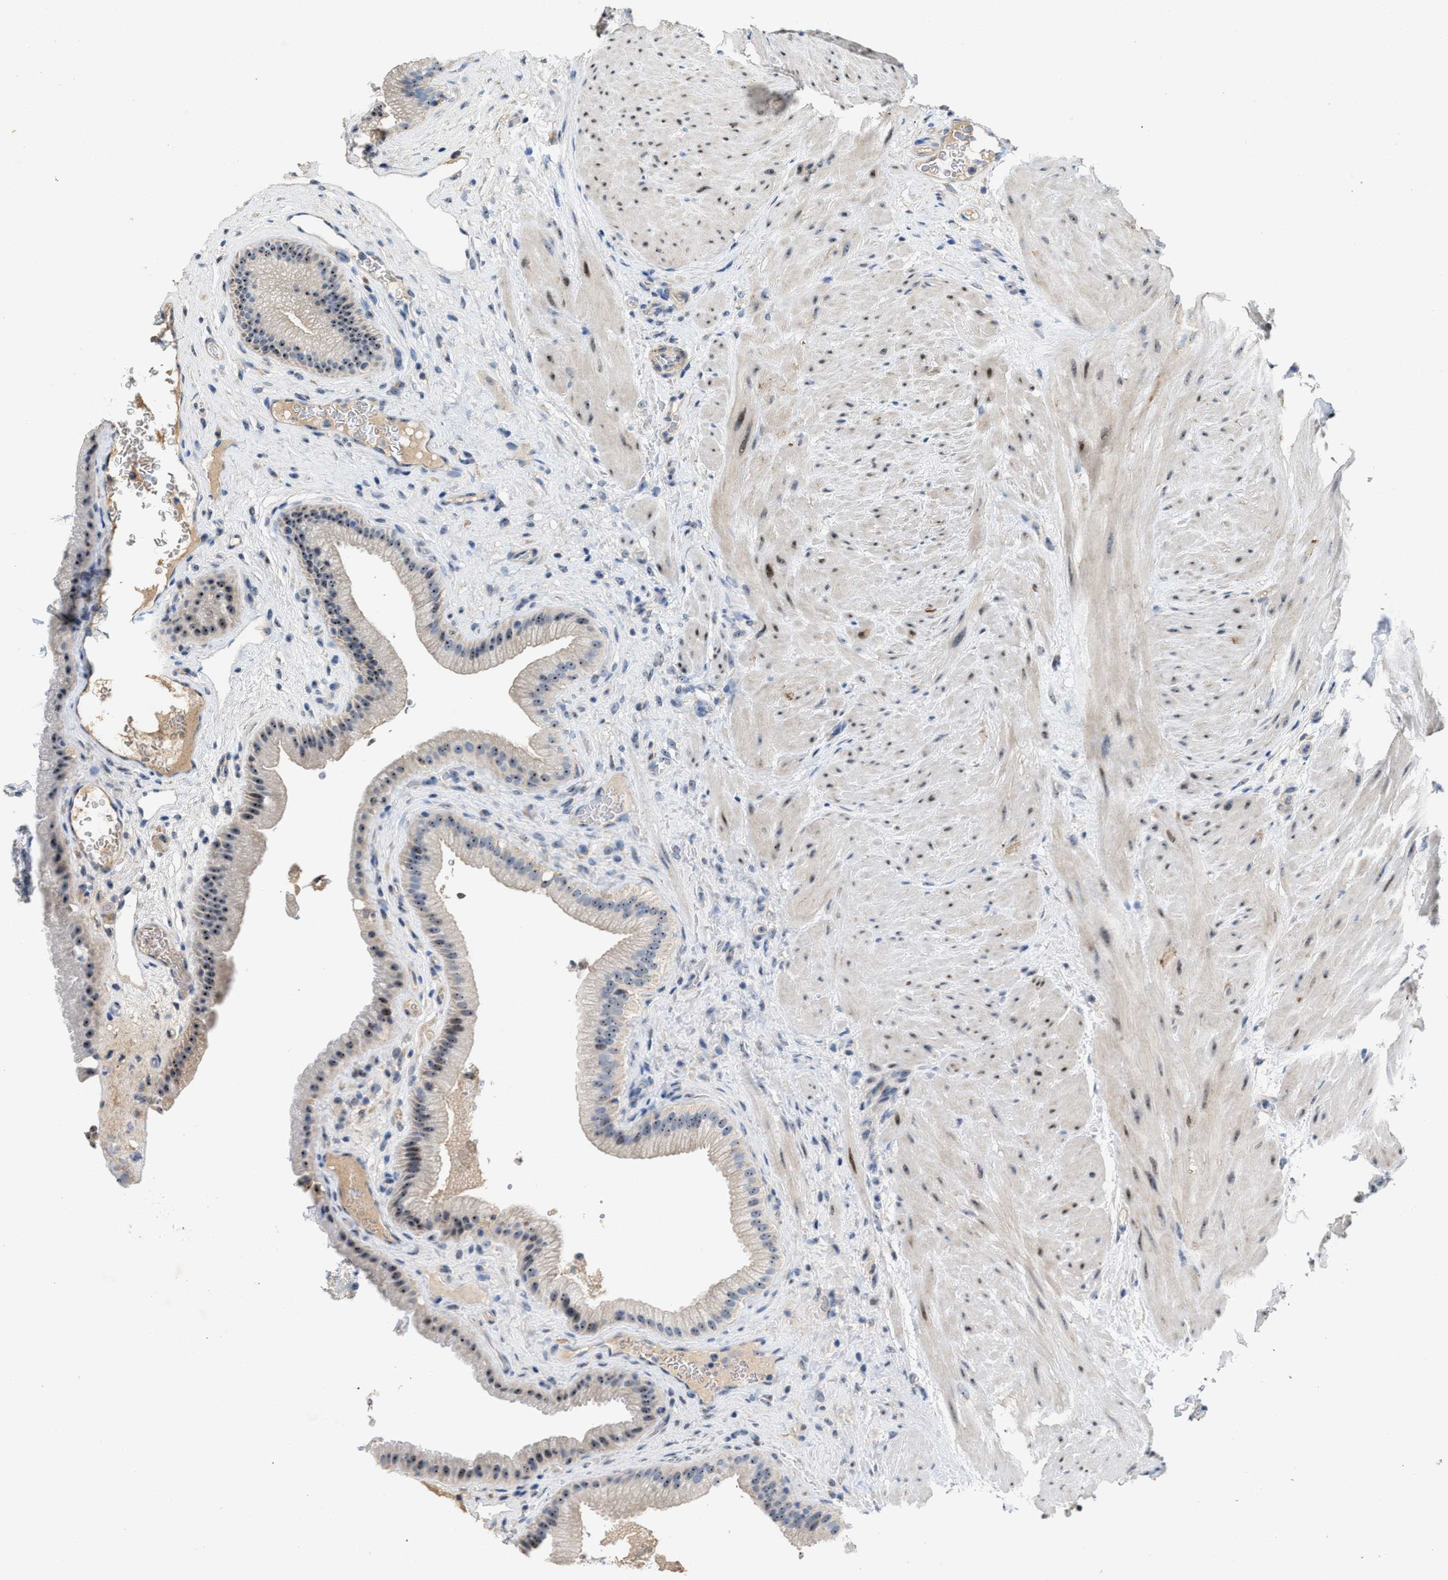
{"staining": {"intensity": "moderate", "quantity": ">75%", "location": "nuclear"}, "tissue": "gallbladder", "cell_type": "Glandular cells", "image_type": "normal", "snomed": [{"axis": "morphology", "description": "Normal tissue, NOS"}, {"axis": "topography", "description": "Gallbladder"}], "caption": "A photomicrograph showing moderate nuclear positivity in about >75% of glandular cells in unremarkable gallbladder, as visualized by brown immunohistochemical staining.", "gene": "ZNF783", "patient": {"sex": "male", "age": 49}}